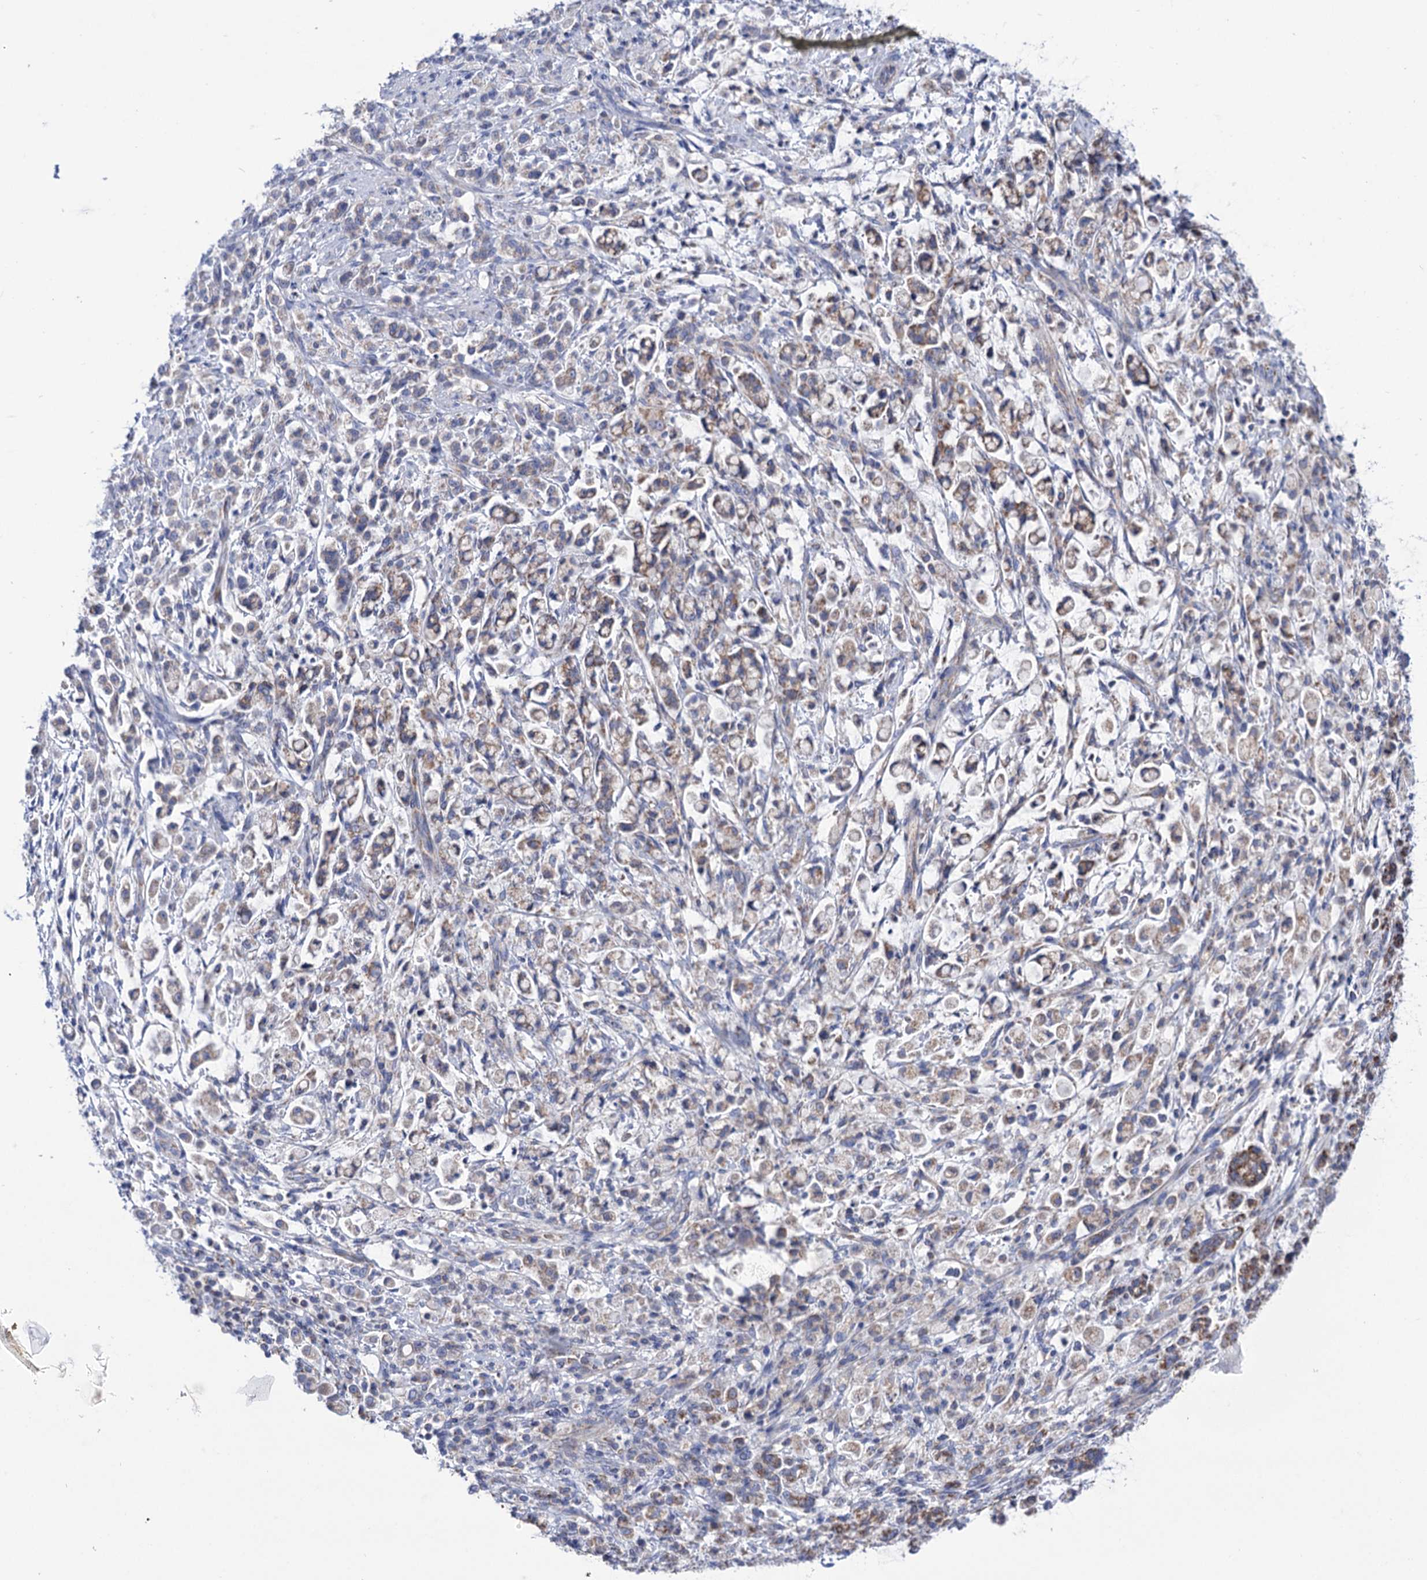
{"staining": {"intensity": "moderate", "quantity": "<25%", "location": "cytoplasmic/membranous"}, "tissue": "stomach cancer", "cell_type": "Tumor cells", "image_type": "cancer", "snomed": [{"axis": "morphology", "description": "Adenocarcinoma, NOS"}, {"axis": "topography", "description": "Stomach"}], "caption": "Immunohistochemical staining of human adenocarcinoma (stomach) displays moderate cytoplasmic/membranous protein expression in about <25% of tumor cells.", "gene": "YARS2", "patient": {"sex": "female", "age": 60}}